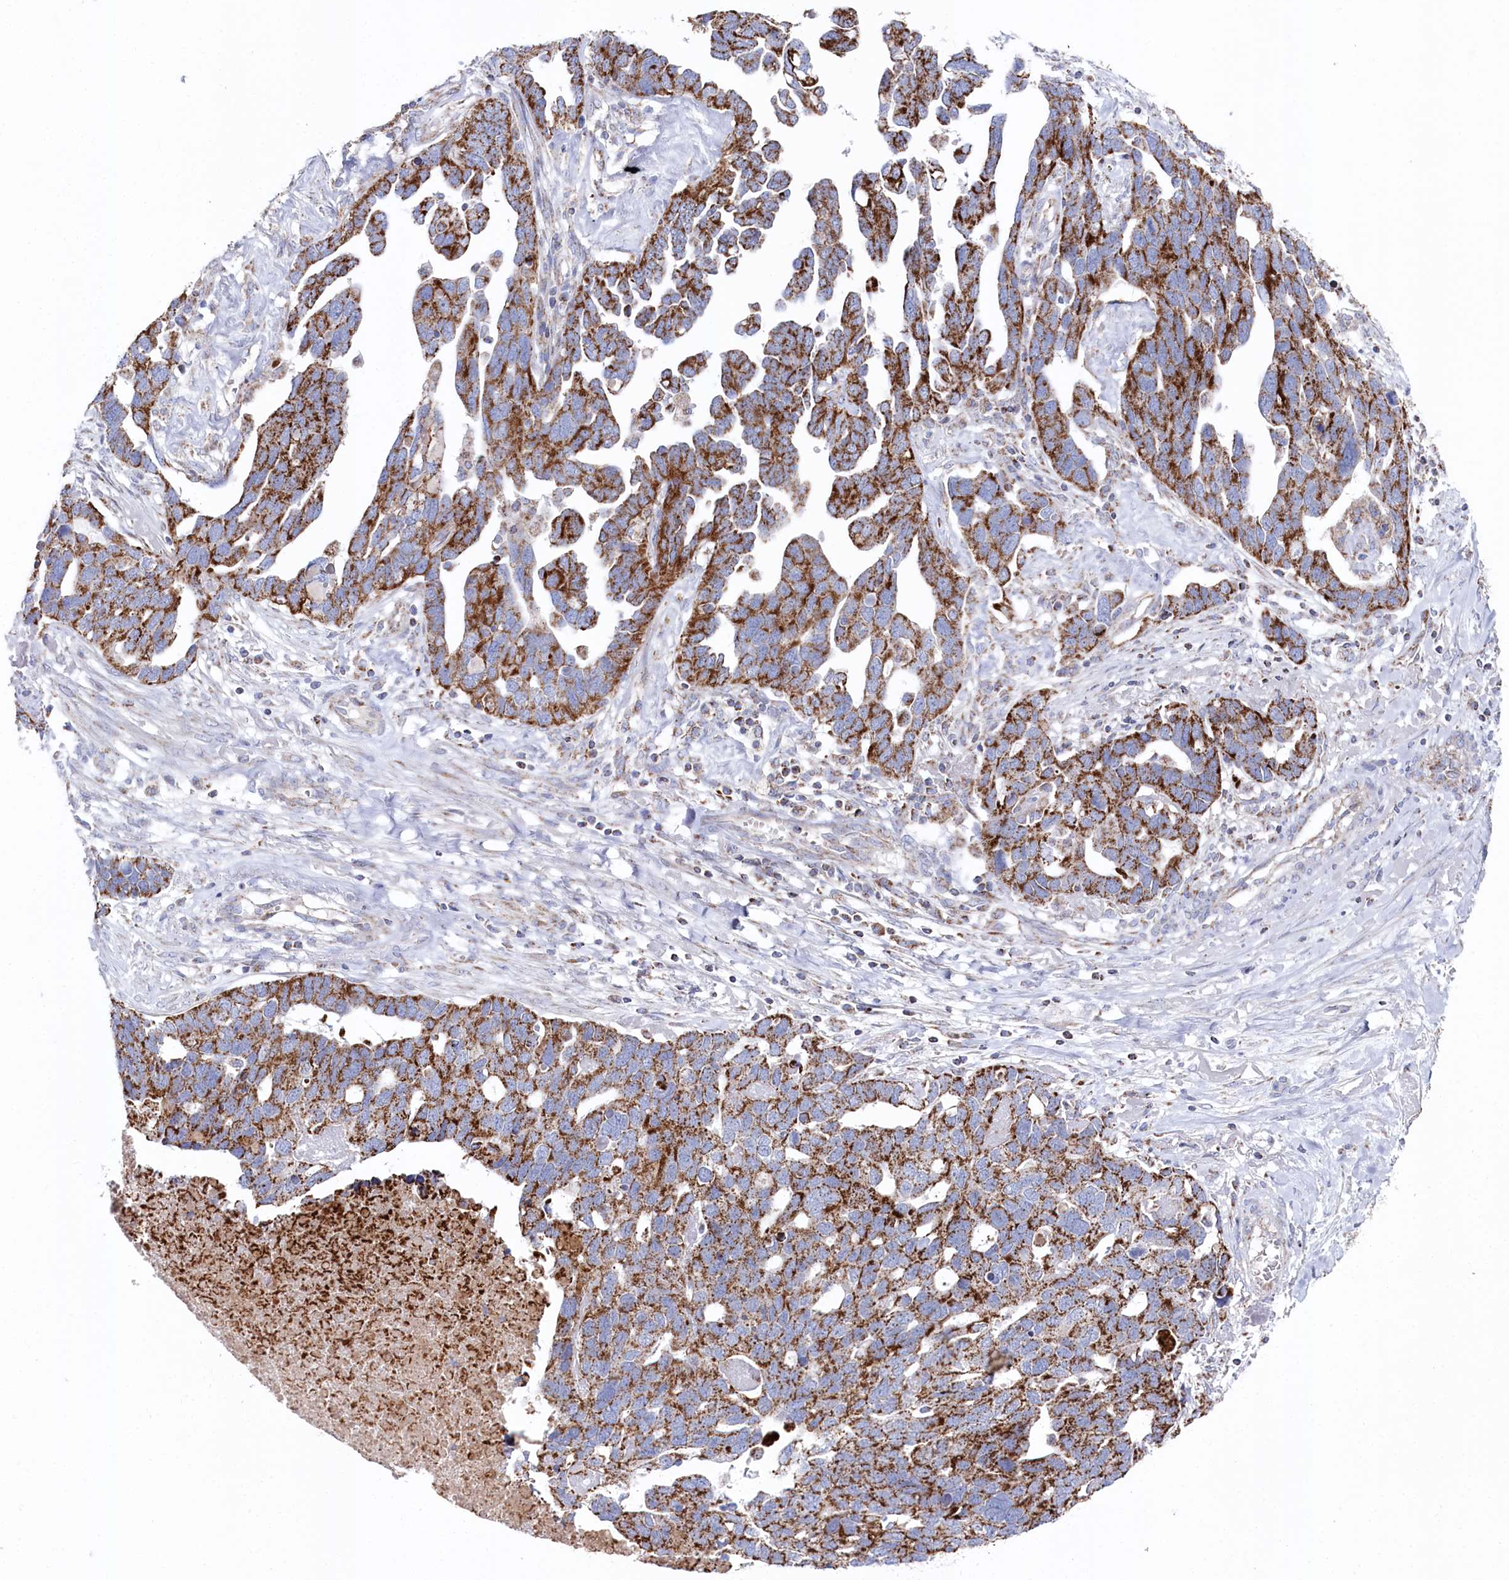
{"staining": {"intensity": "strong", "quantity": ">75%", "location": "cytoplasmic/membranous"}, "tissue": "ovarian cancer", "cell_type": "Tumor cells", "image_type": "cancer", "snomed": [{"axis": "morphology", "description": "Cystadenocarcinoma, serous, NOS"}, {"axis": "topography", "description": "Ovary"}], "caption": "Ovarian cancer stained with a brown dye demonstrates strong cytoplasmic/membranous positive staining in about >75% of tumor cells.", "gene": "GLS2", "patient": {"sex": "female", "age": 54}}